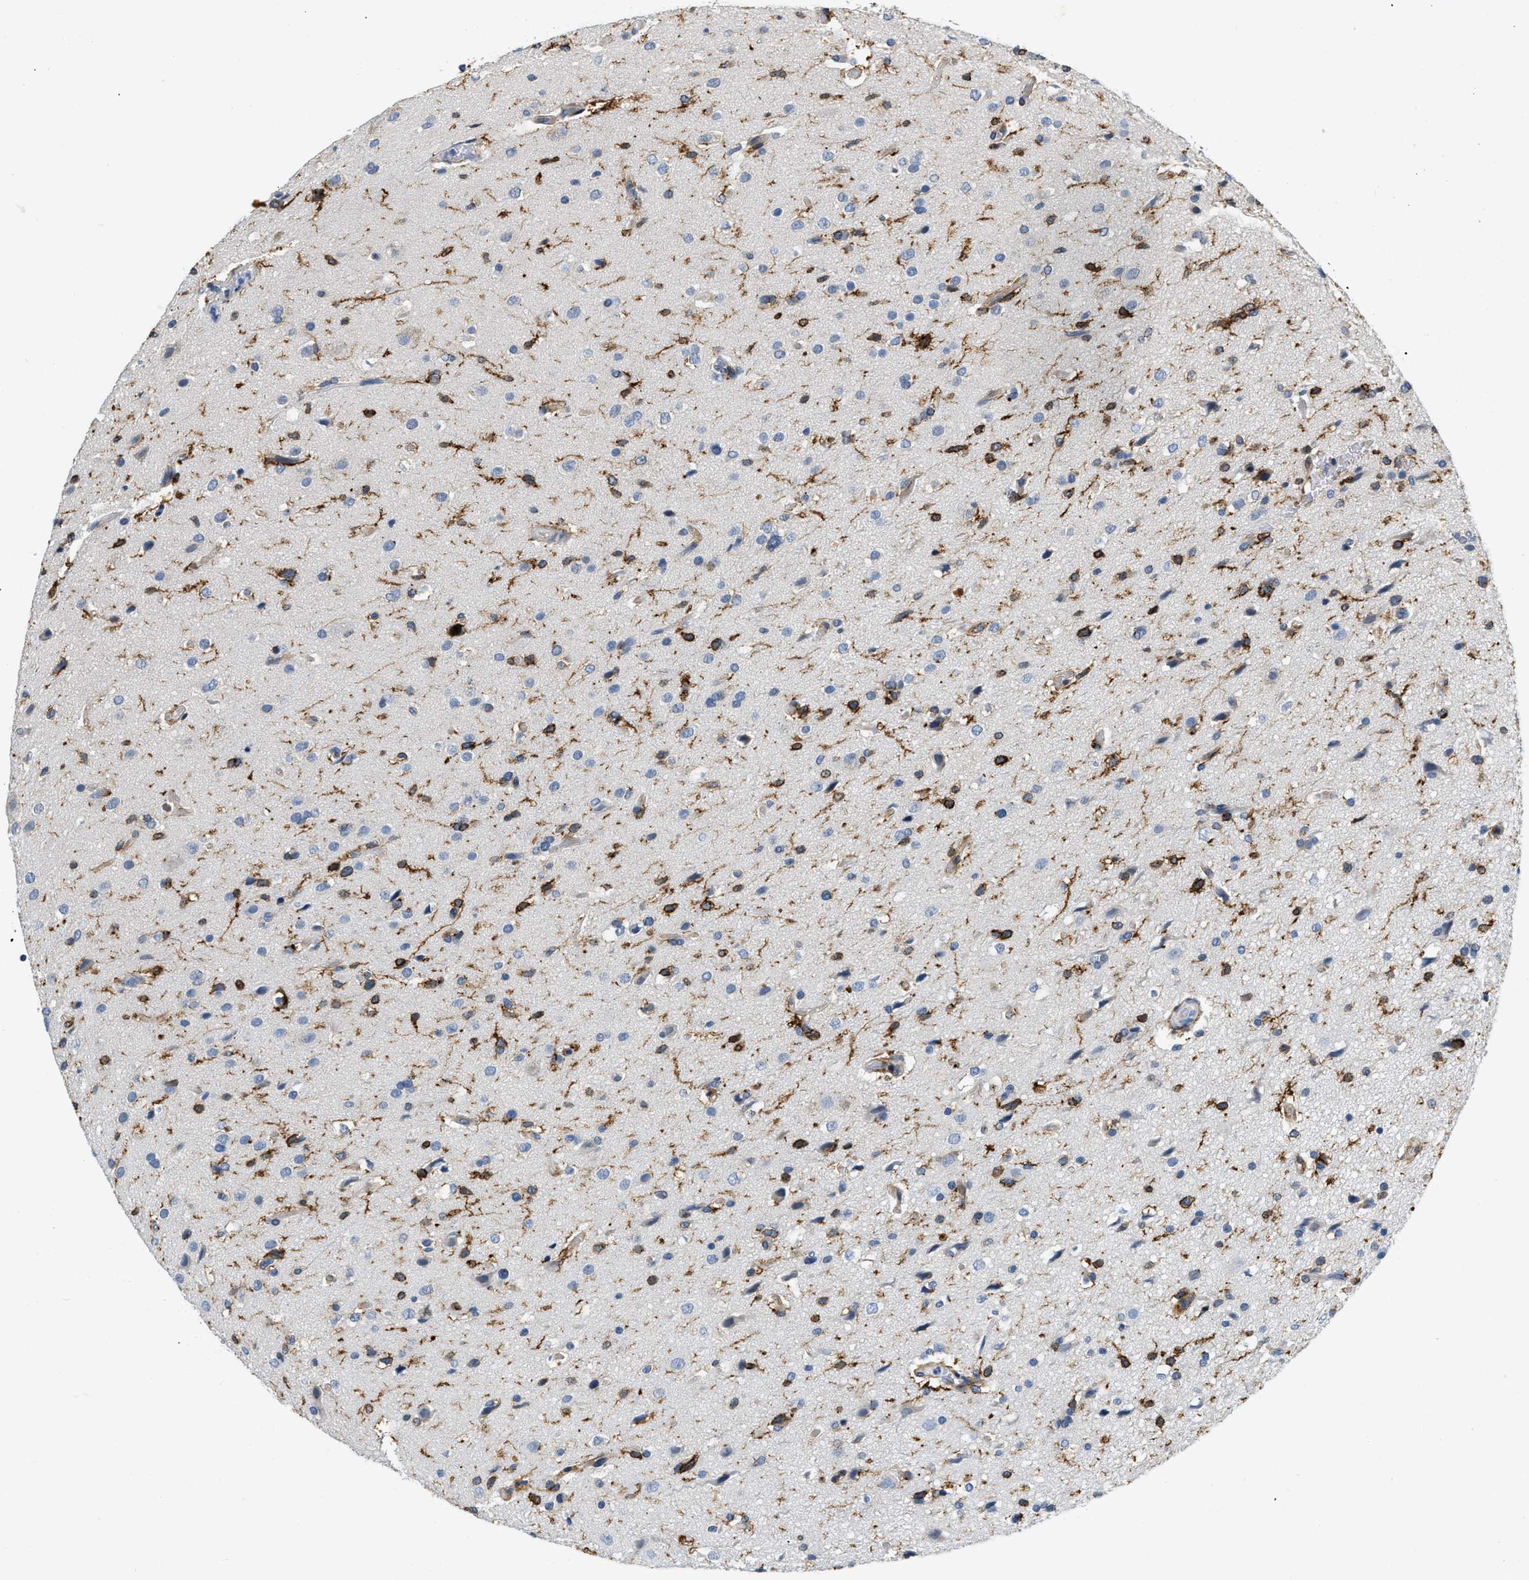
{"staining": {"intensity": "negative", "quantity": "none", "location": "none"}, "tissue": "glioma", "cell_type": "Tumor cells", "image_type": "cancer", "snomed": [{"axis": "morphology", "description": "Glioma, malignant, High grade"}, {"axis": "topography", "description": "Brain"}], "caption": "Immunohistochemistry histopathology image of neoplastic tissue: human glioma stained with DAB (3,3'-diaminobenzidine) exhibits no significant protein staining in tumor cells.", "gene": "PDGFRA", "patient": {"sex": "male", "age": 33}}